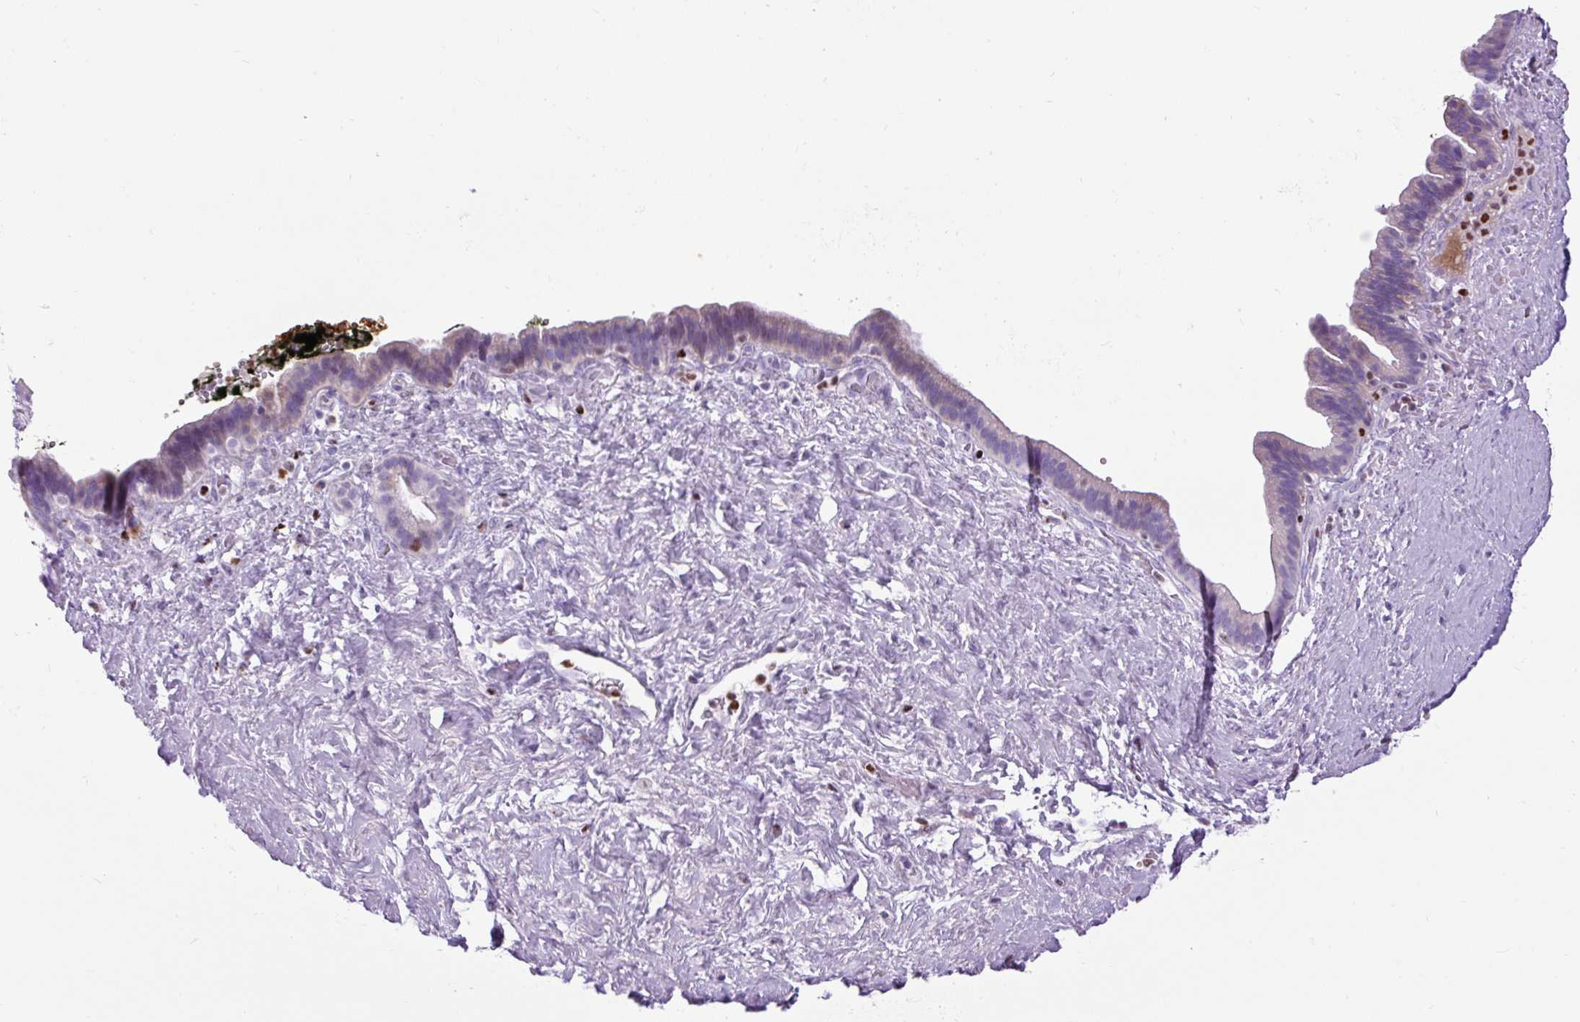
{"staining": {"intensity": "negative", "quantity": "none", "location": "none"}, "tissue": "pancreatic cancer", "cell_type": "Tumor cells", "image_type": "cancer", "snomed": [{"axis": "morphology", "description": "Adenocarcinoma, NOS"}, {"axis": "topography", "description": "Pancreas"}], "caption": "Human adenocarcinoma (pancreatic) stained for a protein using IHC reveals no positivity in tumor cells.", "gene": "SPC24", "patient": {"sex": "male", "age": 44}}